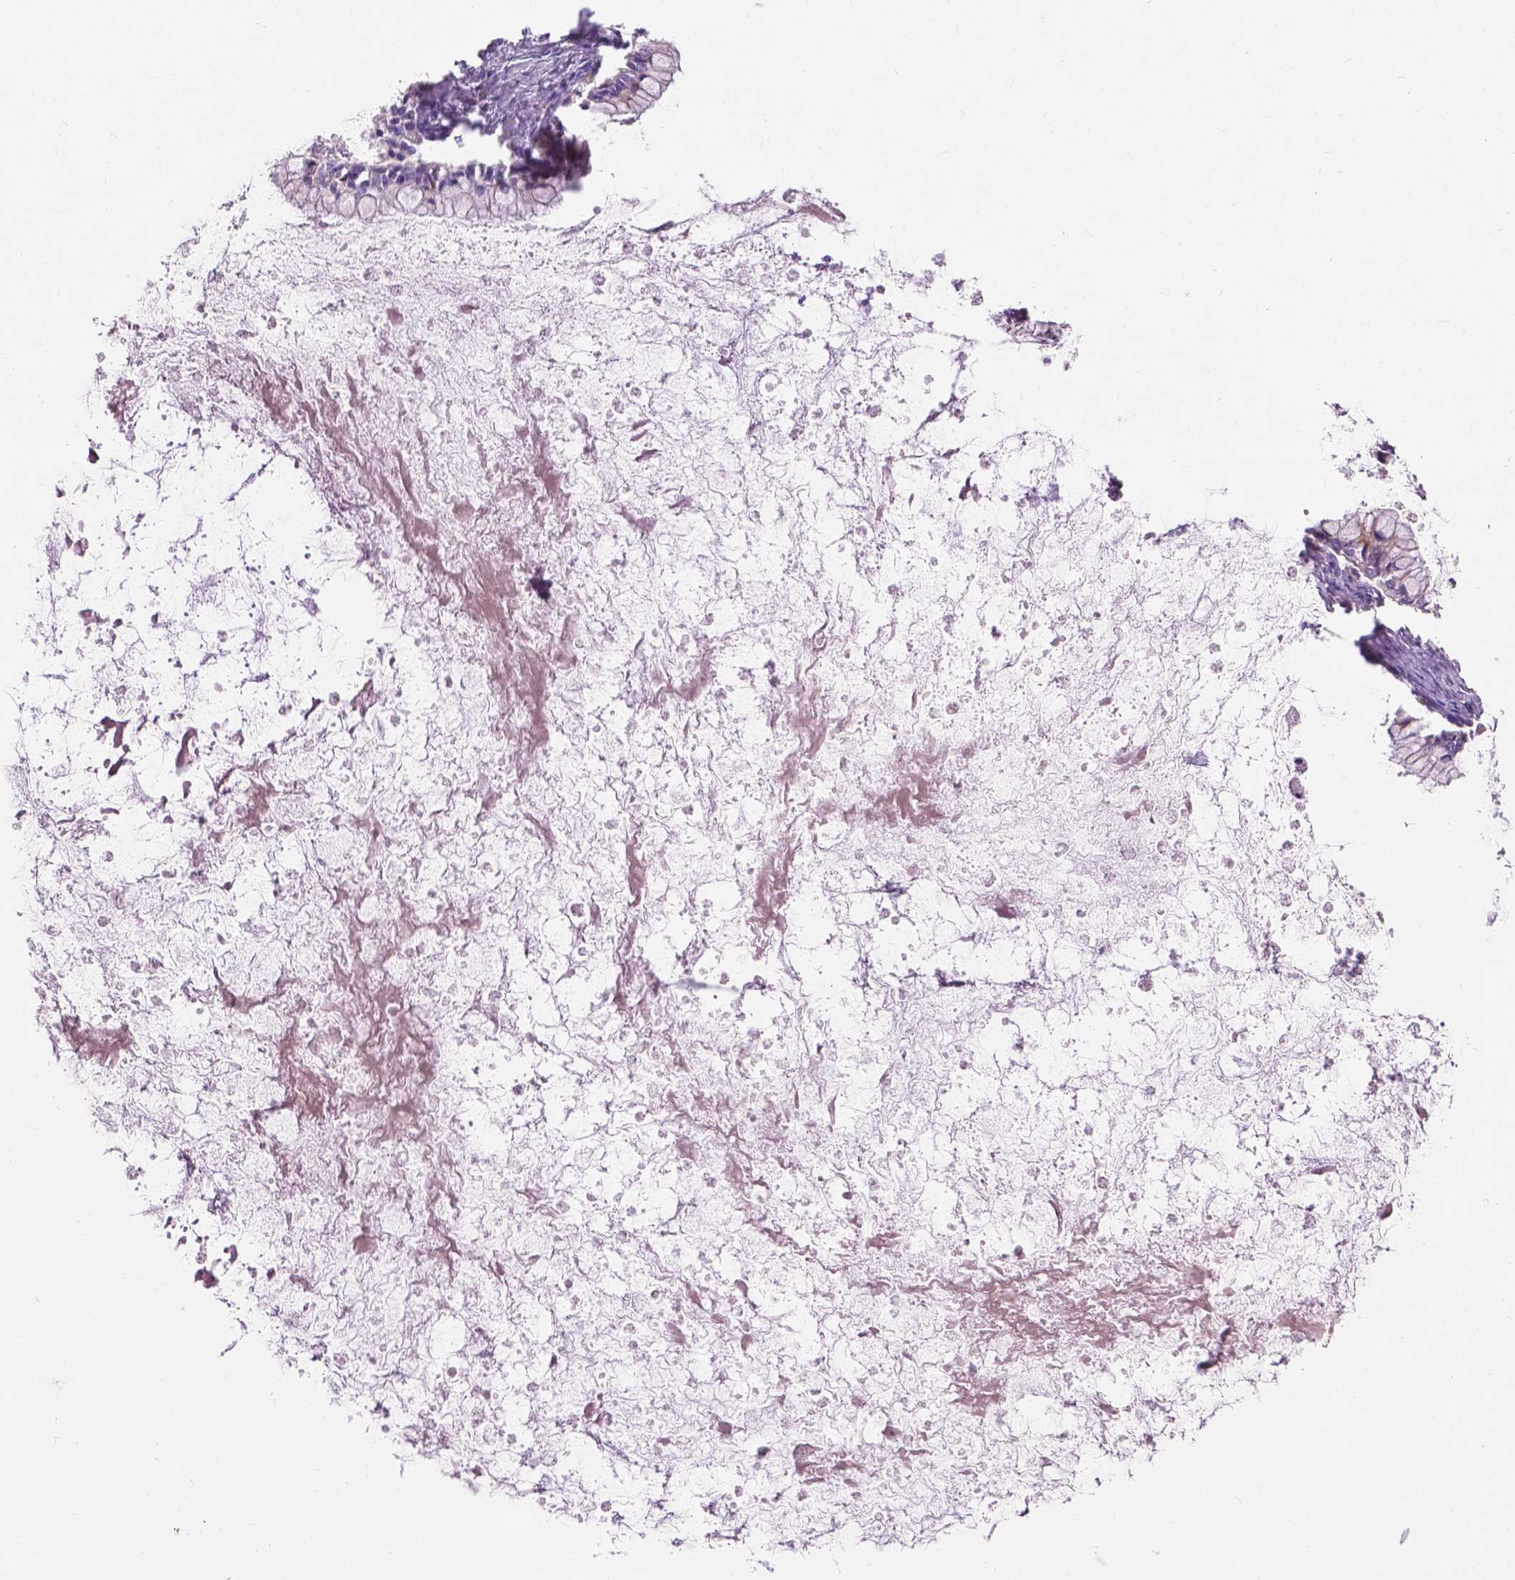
{"staining": {"intensity": "negative", "quantity": "none", "location": "none"}, "tissue": "ovarian cancer", "cell_type": "Tumor cells", "image_type": "cancer", "snomed": [{"axis": "morphology", "description": "Cystadenocarcinoma, mucinous, NOS"}, {"axis": "topography", "description": "Ovary"}], "caption": "Immunohistochemistry (IHC) image of neoplastic tissue: ovarian cancer (mucinous cystadenocarcinoma) stained with DAB (3,3'-diaminobenzidine) shows no significant protein staining in tumor cells. Nuclei are stained in blue.", "gene": "NOXO1", "patient": {"sex": "female", "age": 67}}